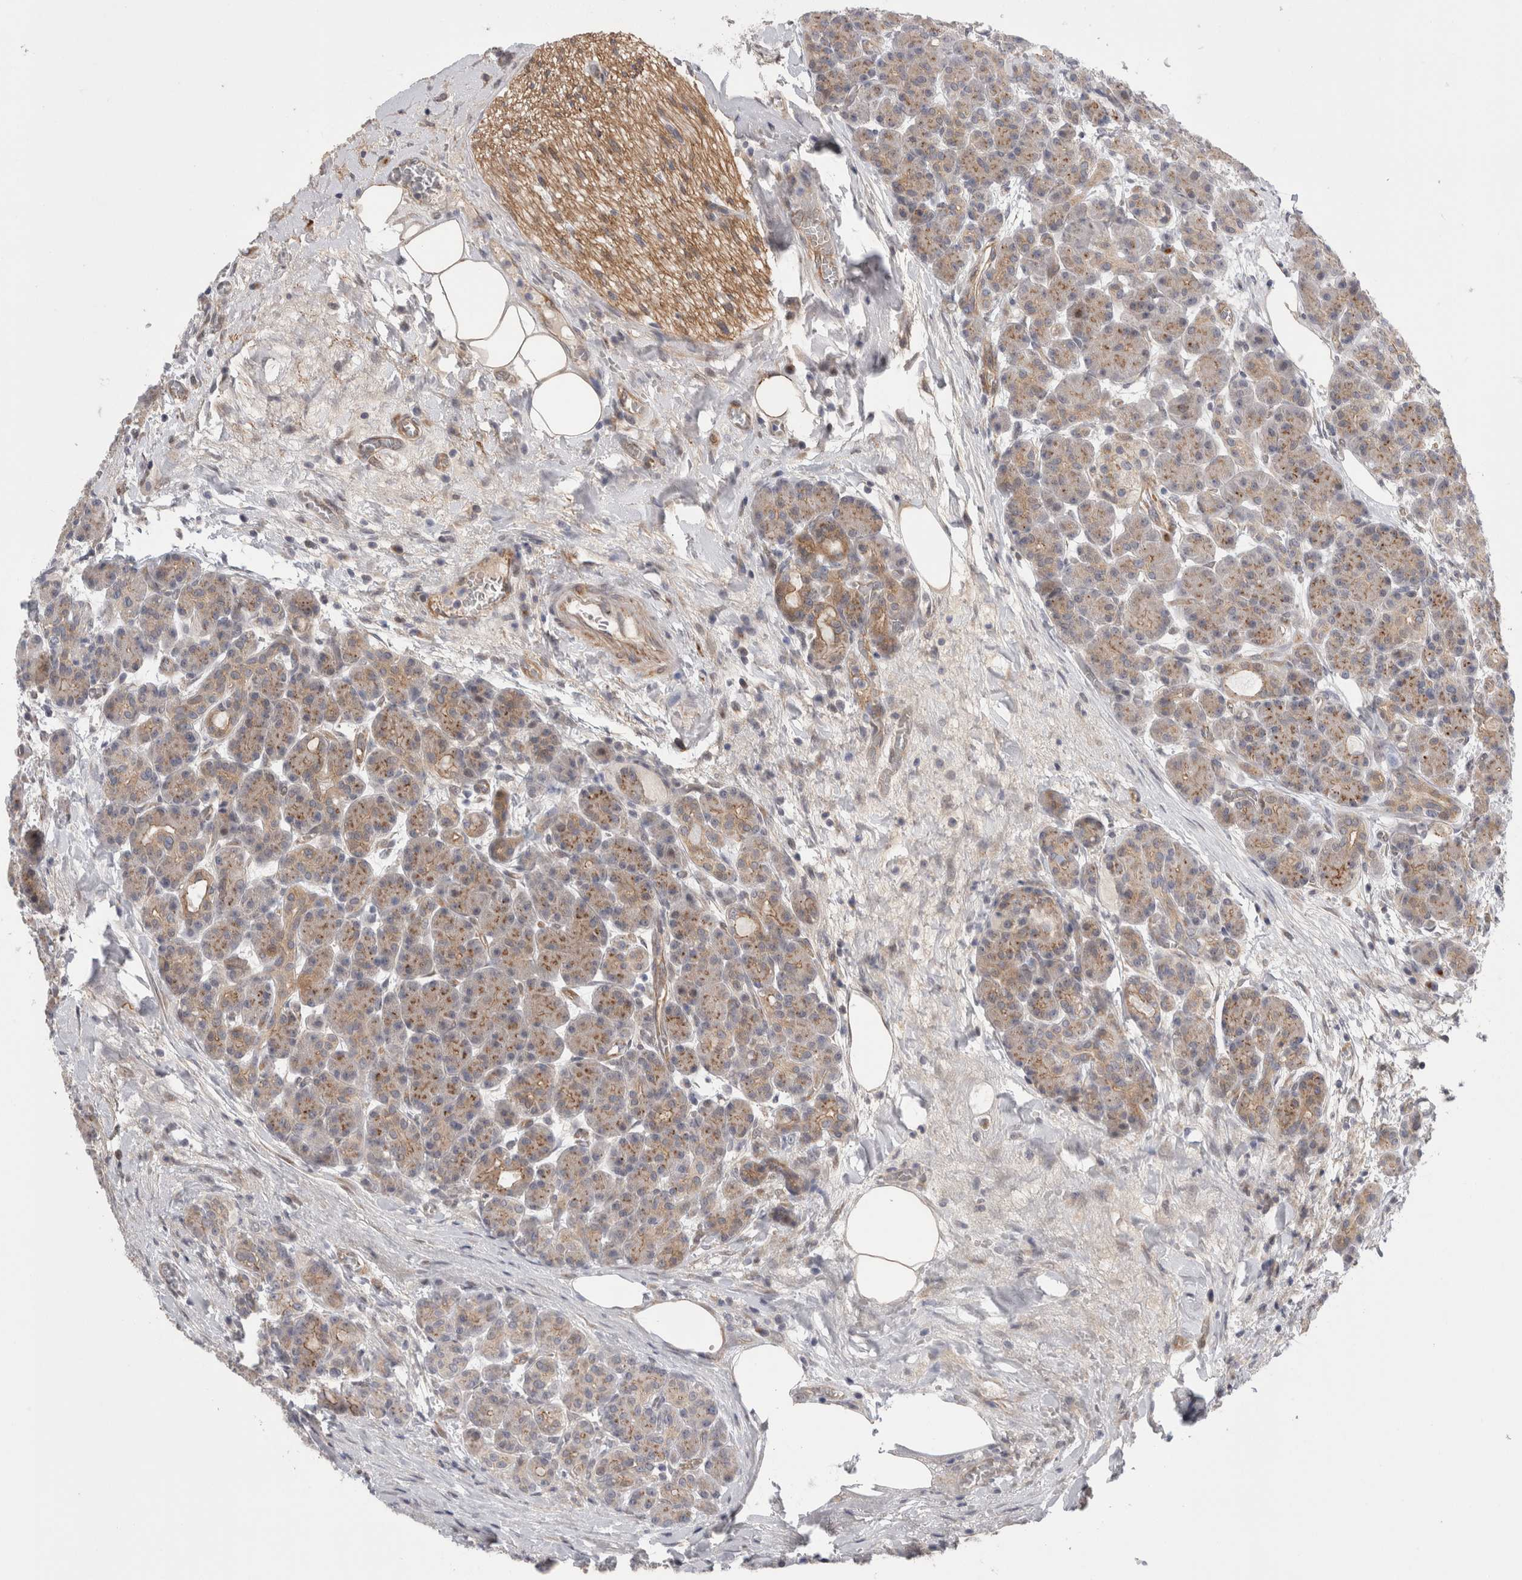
{"staining": {"intensity": "moderate", "quantity": ">75%", "location": "cytoplasmic/membranous"}, "tissue": "pancreas", "cell_type": "Exocrine glandular cells", "image_type": "normal", "snomed": [{"axis": "morphology", "description": "Normal tissue, NOS"}, {"axis": "topography", "description": "Pancreas"}], "caption": "An IHC image of normal tissue is shown. Protein staining in brown shows moderate cytoplasmic/membranous positivity in pancreas within exocrine glandular cells. (DAB IHC with brightfield microscopy, high magnification).", "gene": "TAFA5", "patient": {"sex": "male", "age": 63}}